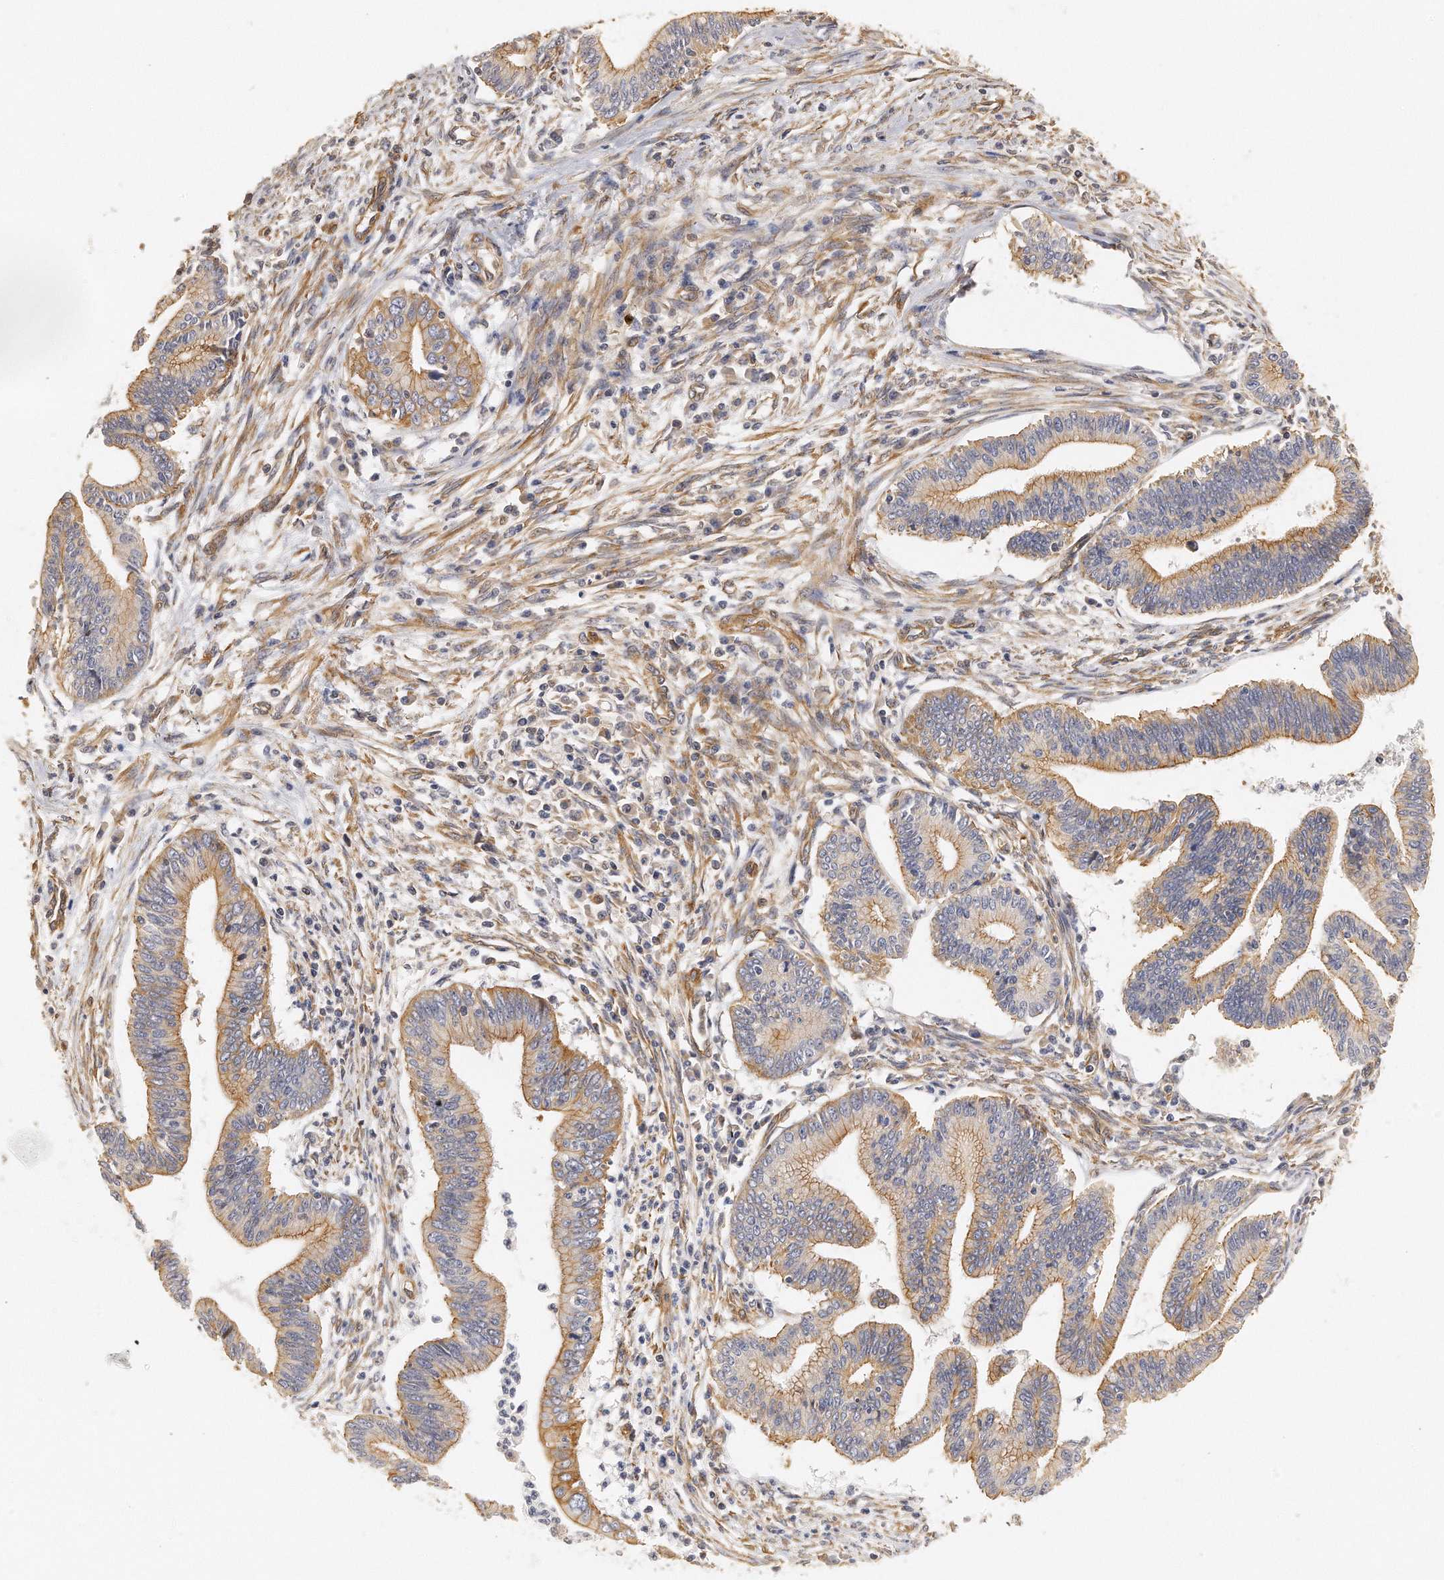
{"staining": {"intensity": "moderate", "quantity": "25%-75%", "location": "cytoplasmic/membranous"}, "tissue": "cervical cancer", "cell_type": "Tumor cells", "image_type": "cancer", "snomed": [{"axis": "morphology", "description": "Adenocarcinoma, NOS"}, {"axis": "topography", "description": "Cervix"}], "caption": "Adenocarcinoma (cervical) stained for a protein (brown) displays moderate cytoplasmic/membranous positive positivity in about 25%-75% of tumor cells.", "gene": "CHST7", "patient": {"sex": "female", "age": 36}}